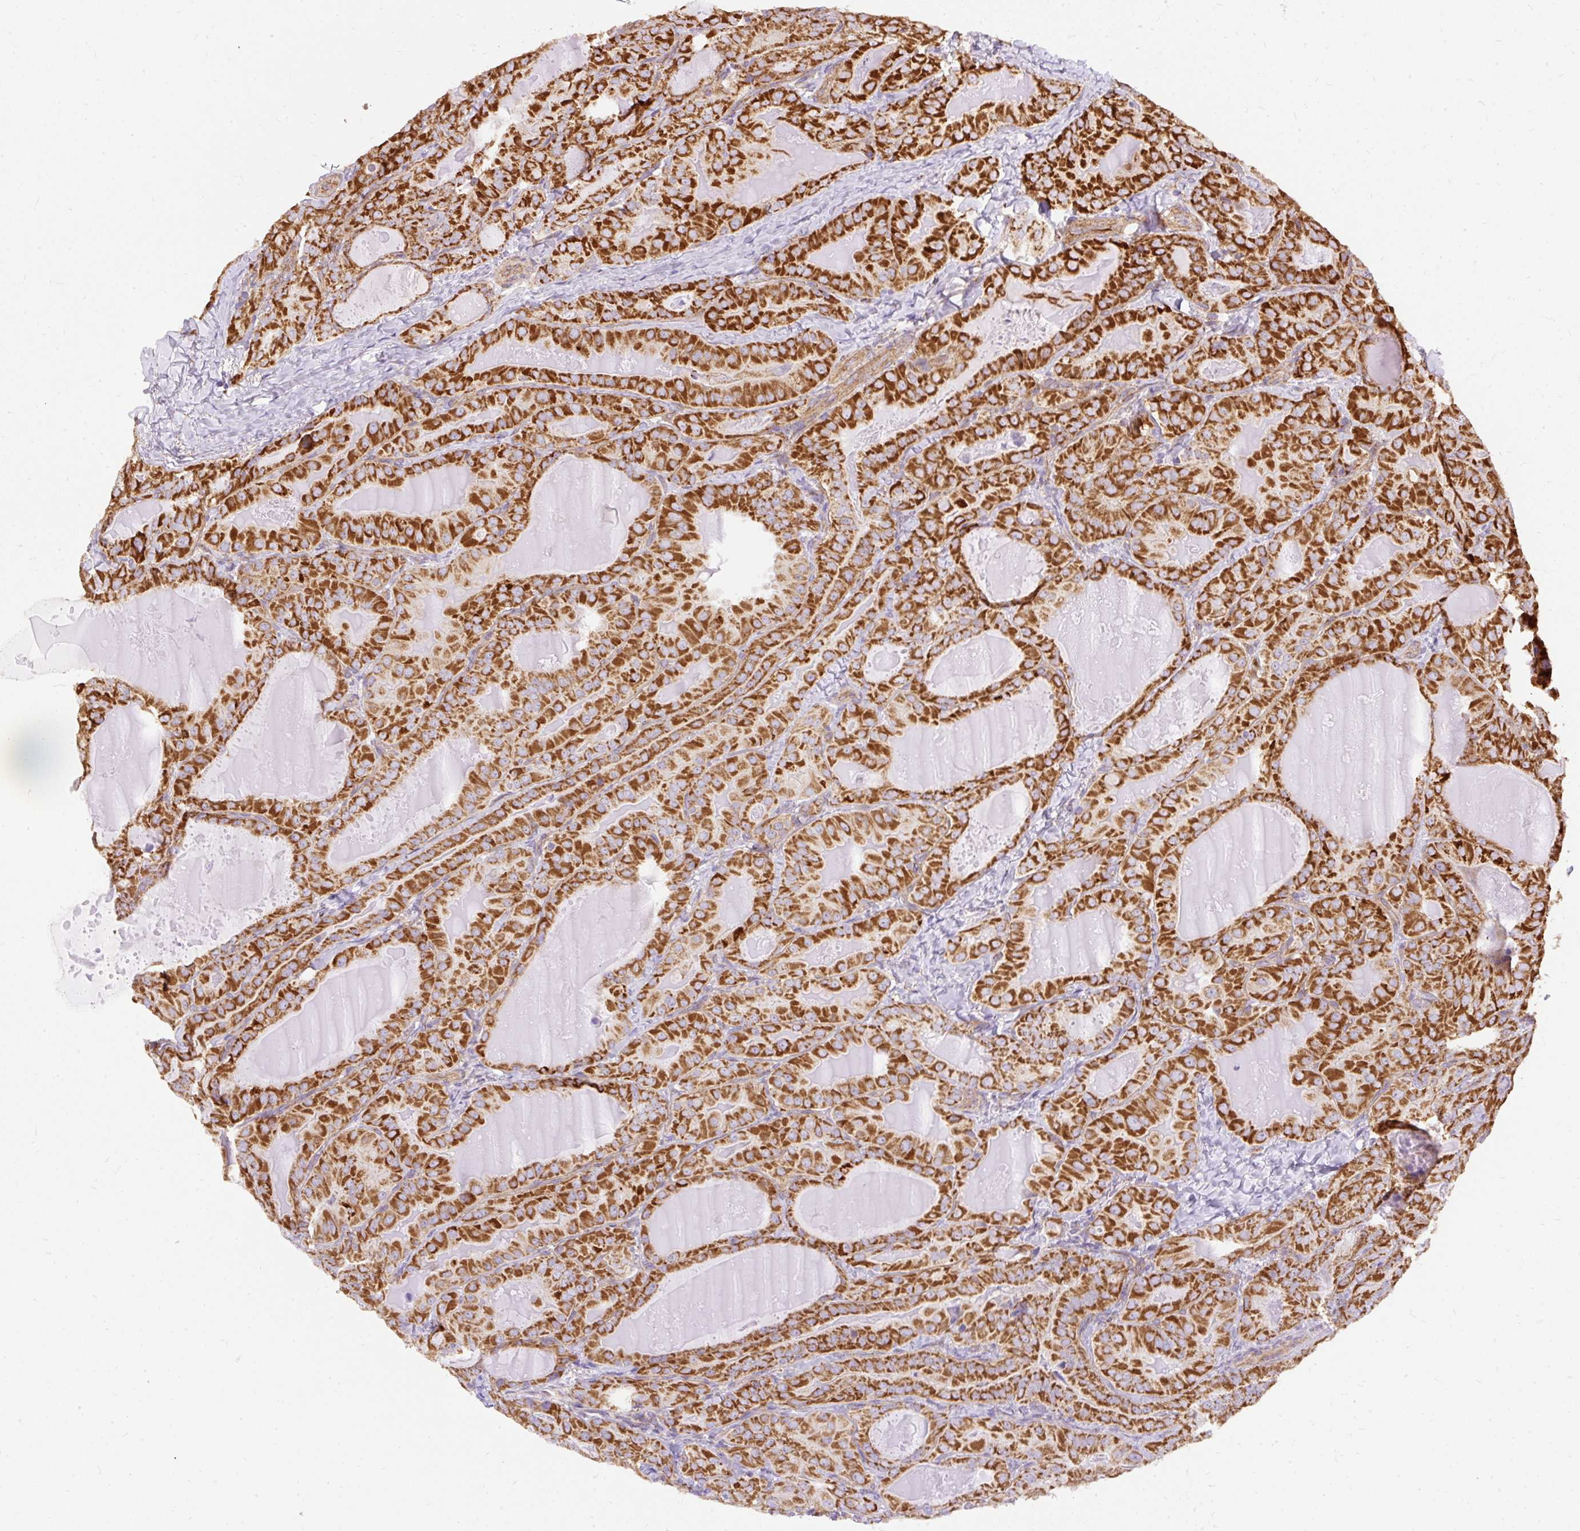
{"staining": {"intensity": "strong", "quantity": ">75%", "location": "cytoplasmic/membranous"}, "tissue": "thyroid cancer", "cell_type": "Tumor cells", "image_type": "cancer", "snomed": [{"axis": "morphology", "description": "Papillary adenocarcinoma, NOS"}, {"axis": "topography", "description": "Thyroid gland"}], "caption": "Thyroid cancer stained with a protein marker demonstrates strong staining in tumor cells.", "gene": "CEP290", "patient": {"sex": "female", "age": 68}}